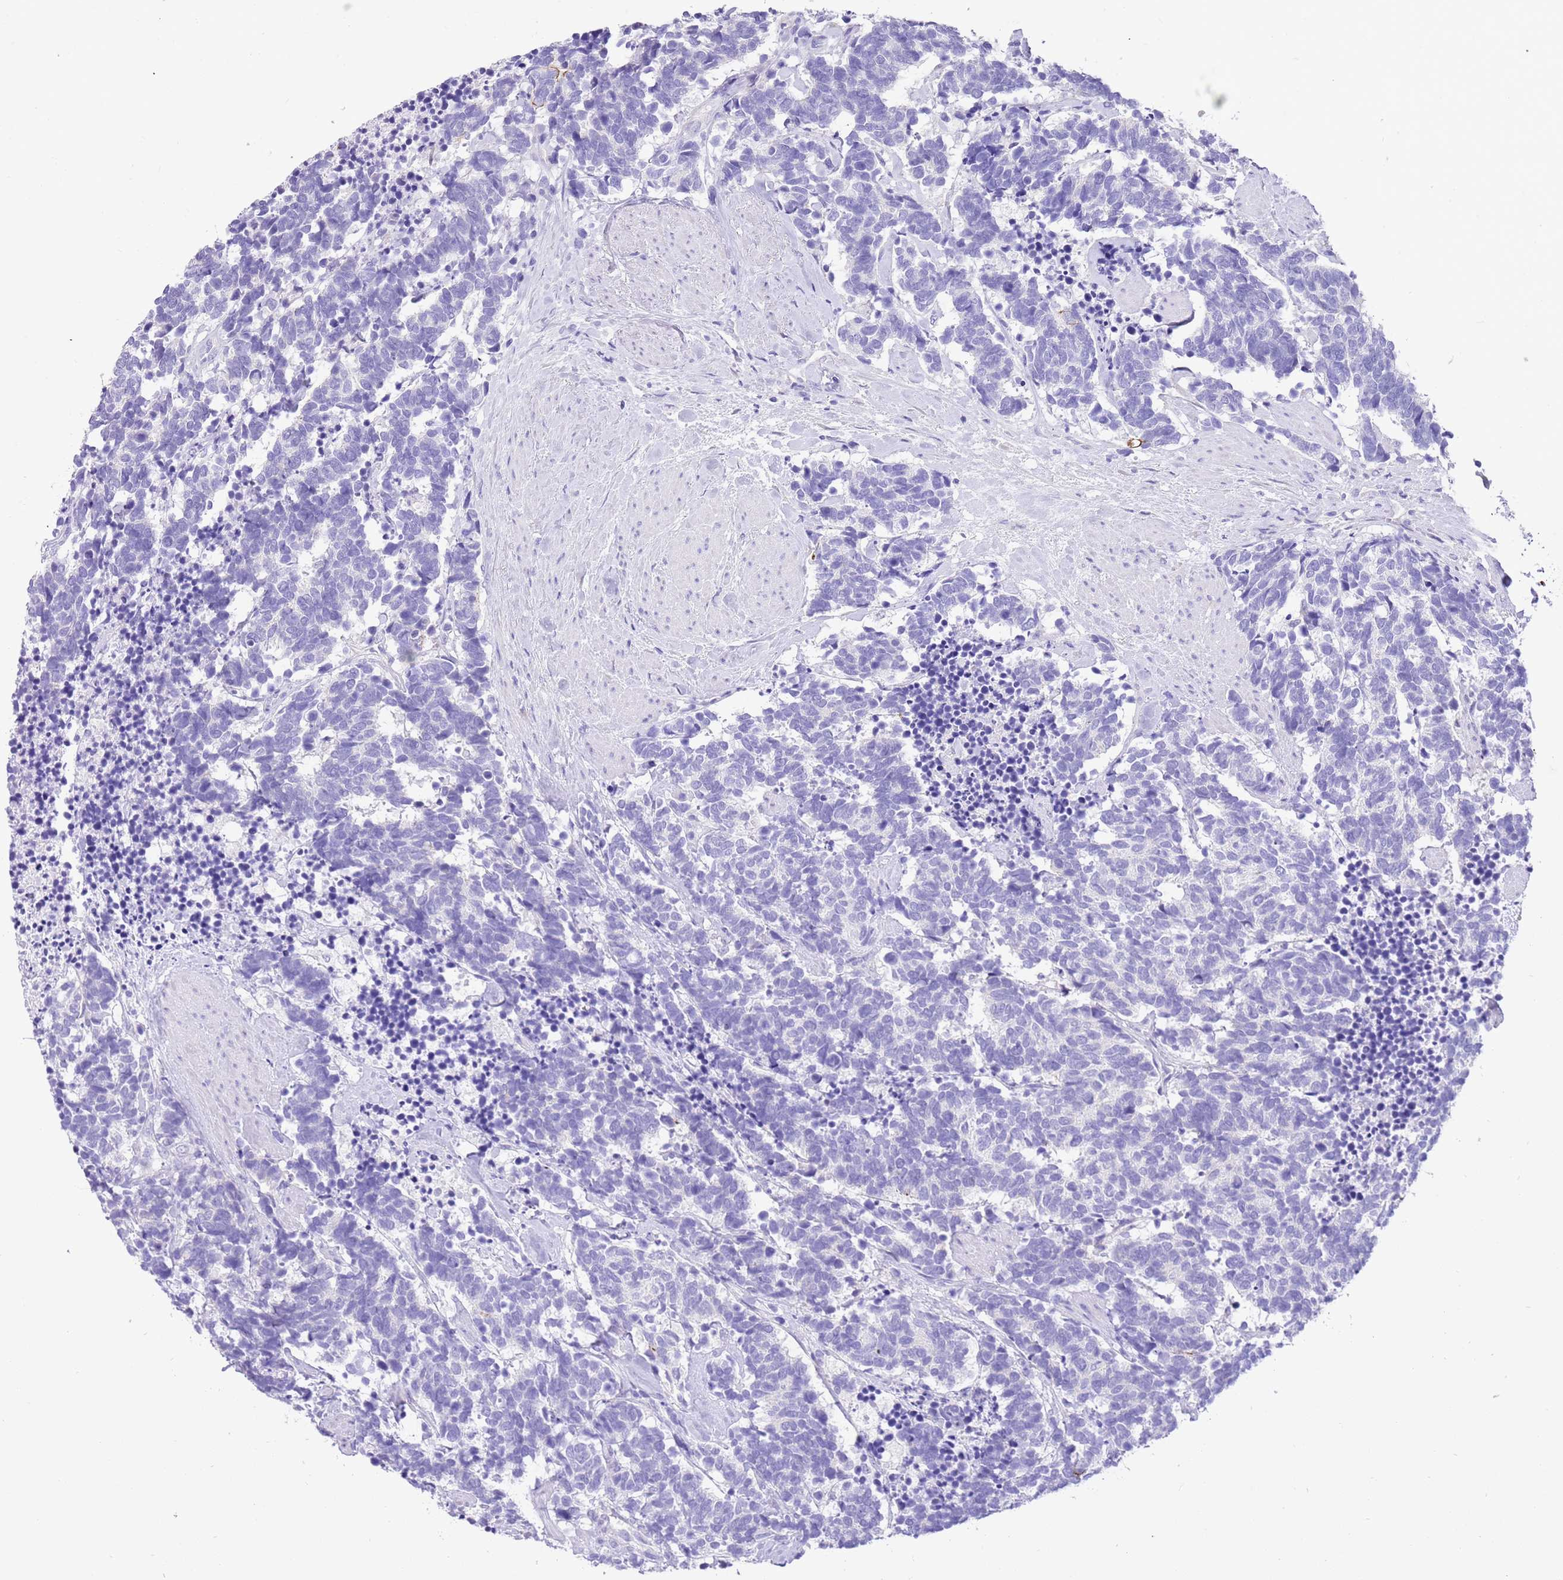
{"staining": {"intensity": "negative", "quantity": "none", "location": "none"}, "tissue": "carcinoid", "cell_type": "Tumor cells", "image_type": "cancer", "snomed": [{"axis": "morphology", "description": "Carcinoma, NOS"}, {"axis": "morphology", "description": "Carcinoid, malignant, NOS"}, {"axis": "topography", "description": "Prostate"}], "caption": "This is an IHC photomicrograph of human carcinoid. There is no staining in tumor cells.", "gene": "R3HDM4", "patient": {"sex": "male", "age": 57}}